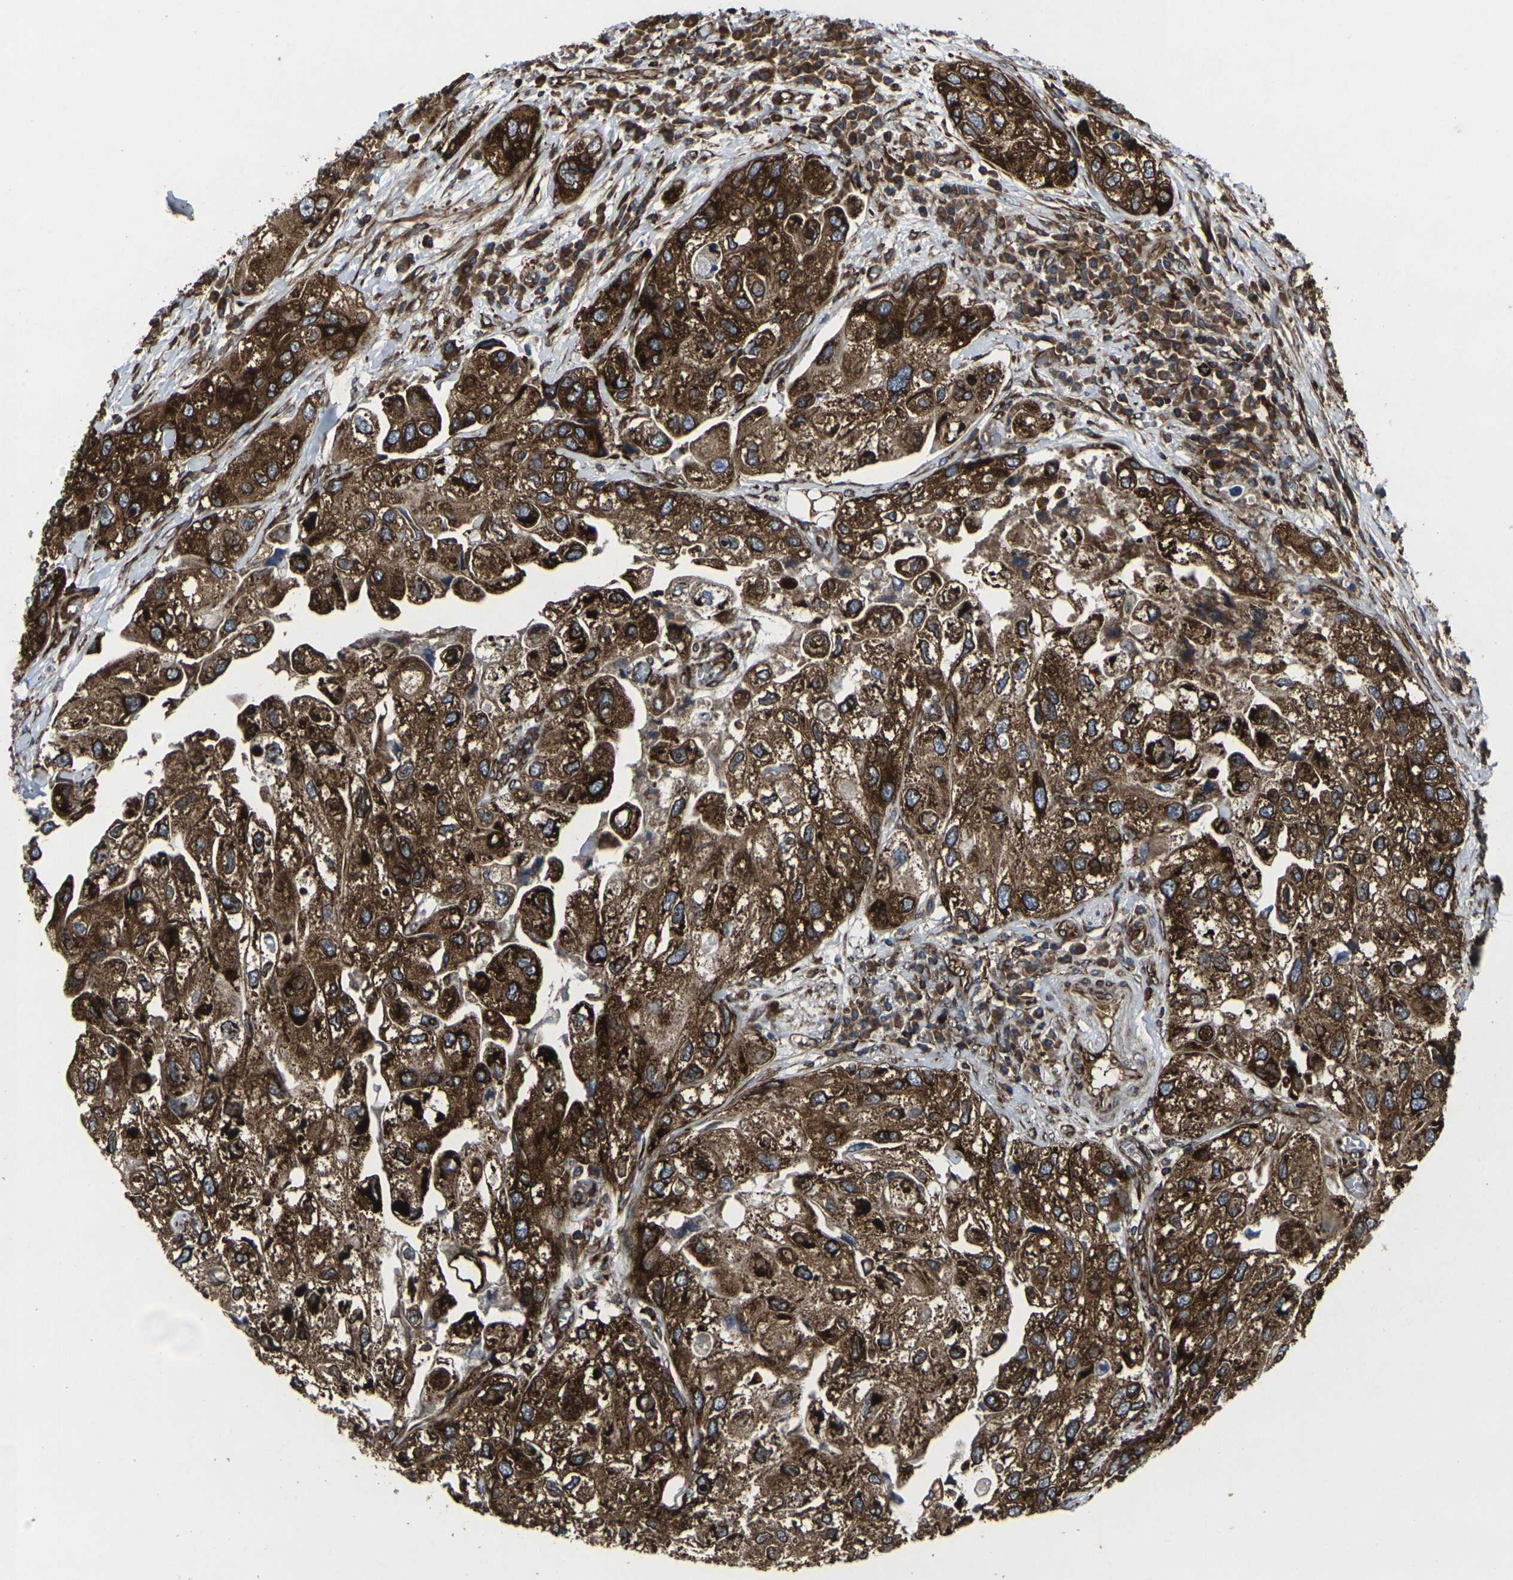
{"staining": {"intensity": "strong", "quantity": ">75%", "location": "cytoplasmic/membranous"}, "tissue": "urothelial cancer", "cell_type": "Tumor cells", "image_type": "cancer", "snomed": [{"axis": "morphology", "description": "Urothelial carcinoma, High grade"}, {"axis": "topography", "description": "Urinary bladder"}], "caption": "The photomicrograph displays immunohistochemical staining of high-grade urothelial carcinoma. There is strong cytoplasmic/membranous positivity is appreciated in approximately >75% of tumor cells.", "gene": "MARCHF2", "patient": {"sex": "female", "age": 64}}